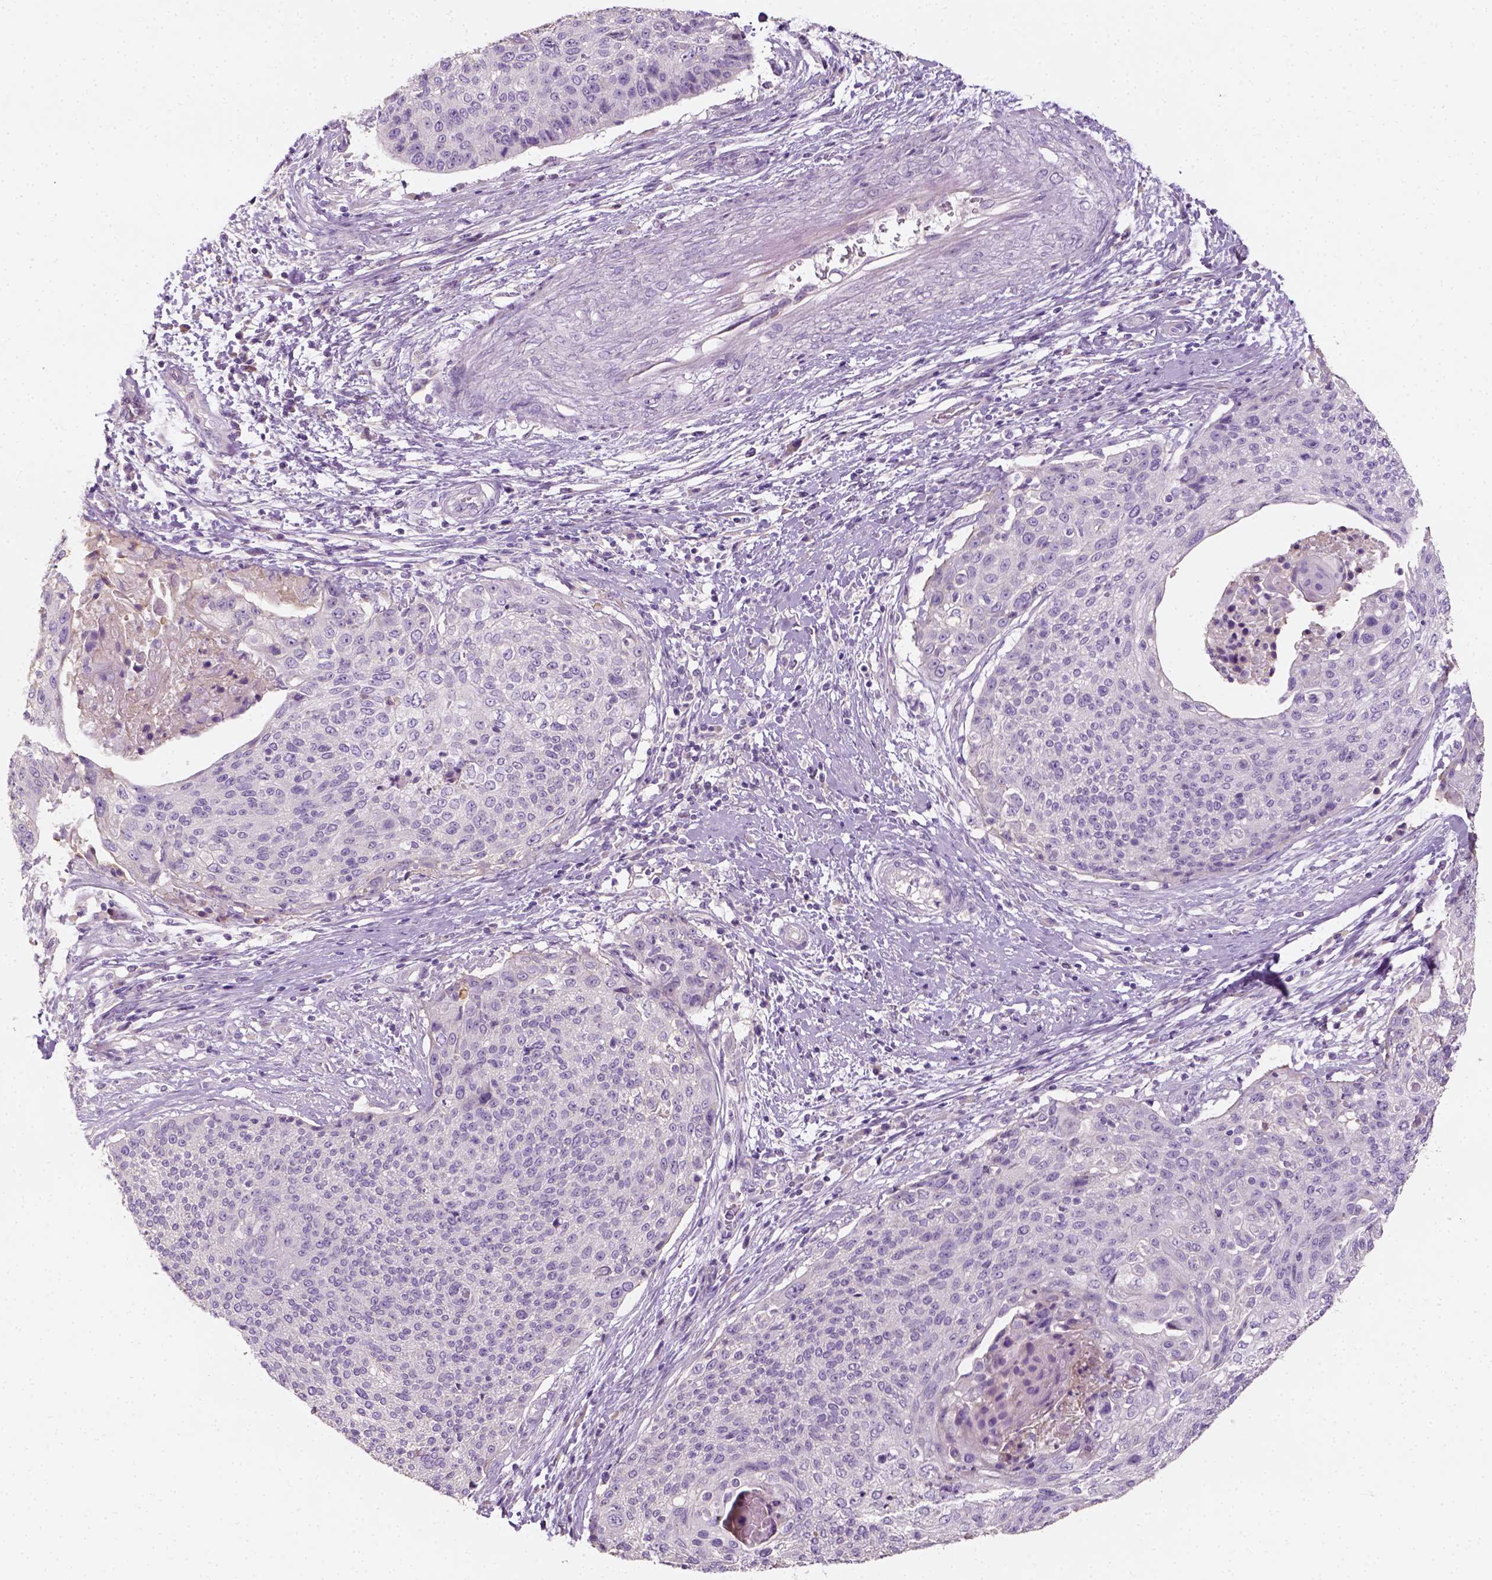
{"staining": {"intensity": "negative", "quantity": "none", "location": "none"}, "tissue": "cervical cancer", "cell_type": "Tumor cells", "image_type": "cancer", "snomed": [{"axis": "morphology", "description": "Squamous cell carcinoma, NOS"}, {"axis": "topography", "description": "Cervix"}], "caption": "DAB (3,3'-diaminobenzidine) immunohistochemical staining of cervical cancer reveals no significant expression in tumor cells.", "gene": "DHCR24", "patient": {"sex": "female", "age": 31}}